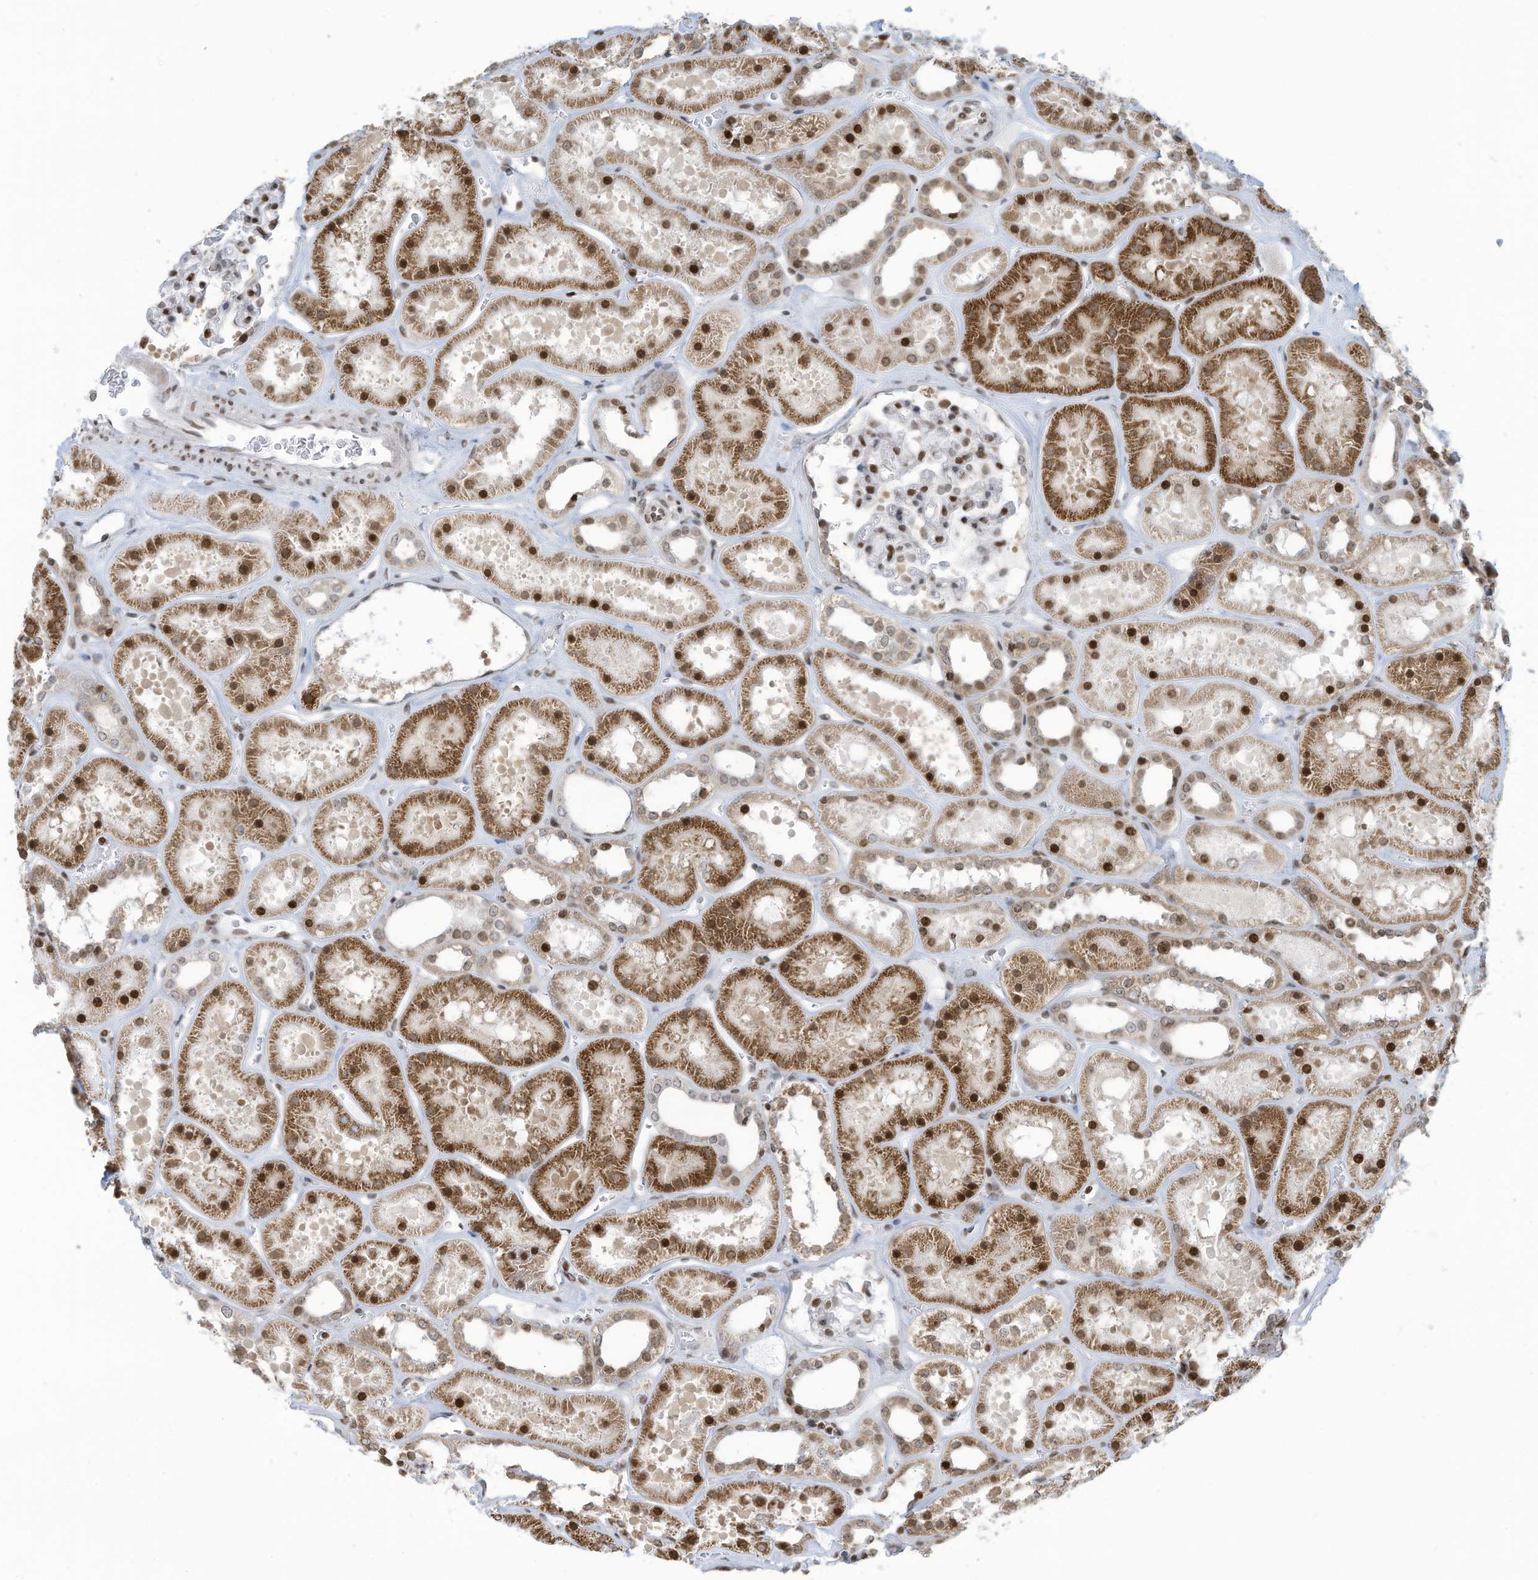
{"staining": {"intensity": "moderate", "quantity": "25%-75%", "location": "nuclear"}, "tissue": "kidney", "cell_type": "Cells in glomeruli", "image_type": "normal", "snomed": [{"axis": "morphology", "description": "Normal tissue, NOS"}, {"axis": "topography", "description": "Kidney"}], "caption": "Immunohistochemistry (IHC) of unremarkable human kidney shows medium levels of moderate nuclear positivity in about 25%-75% of cells in glomeruli.", "gene": "ADI1", "patient": {"sex": "female", "age": 41}}